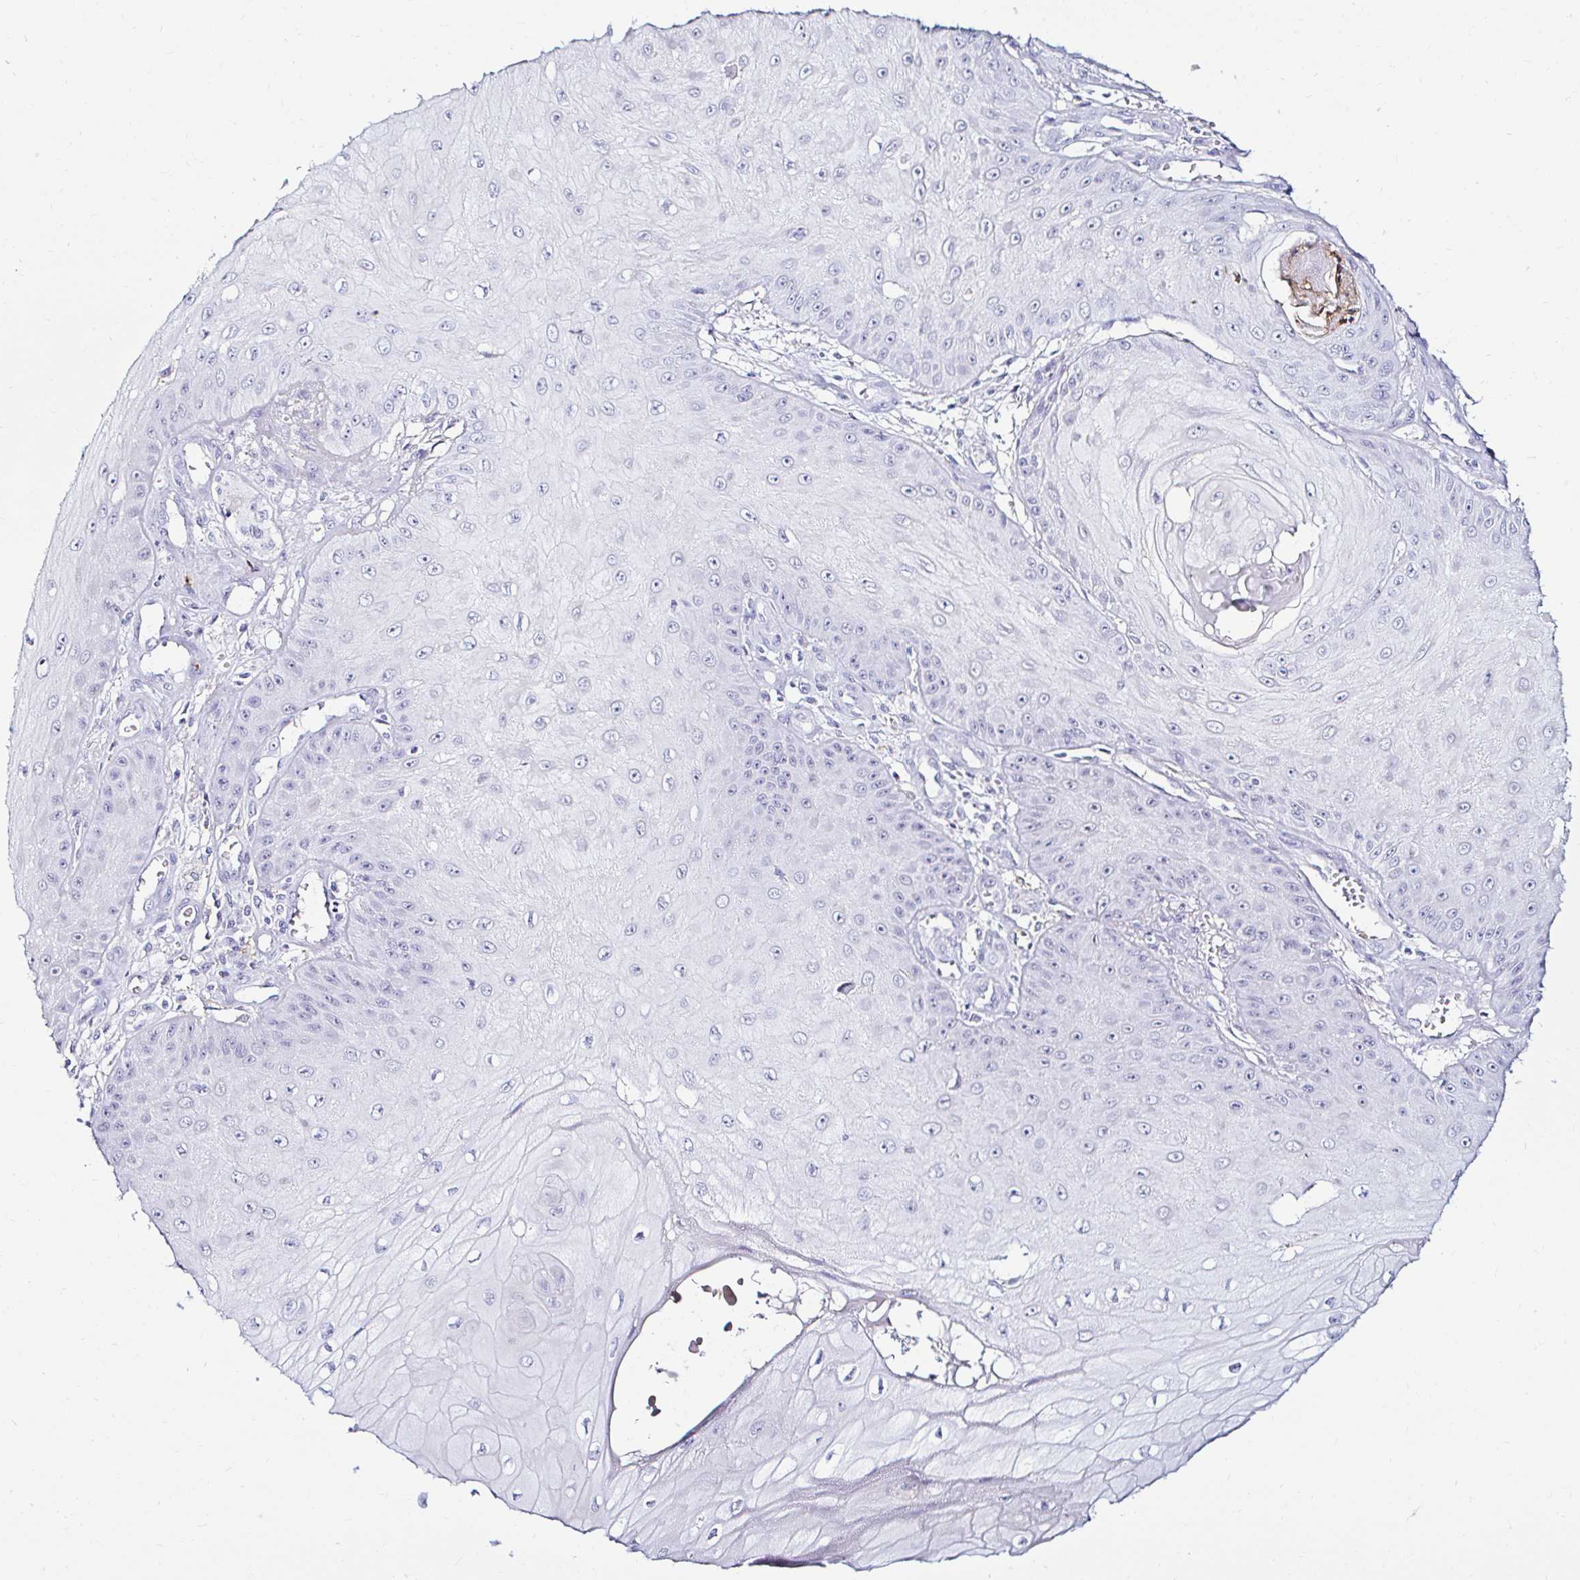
{"staining": {"intensity": "negative", "quantity": "none", "location": "none"}, "tissue": "skin cancer", "cell_type": "Tumor cells", "image_type": "cancer", "snomed": [{"axis": "morphology", "description": "Squamous cell carcinoma, NOS"}, {"axis": "topography", "description": "Skin"}], "caption": "Skin cancer (squamous cell carcinoma) stained for a protein using IHC displays no staining tumor cells.", "gene": "CYBB", "patient": {"sex": "male", "age": 70}}